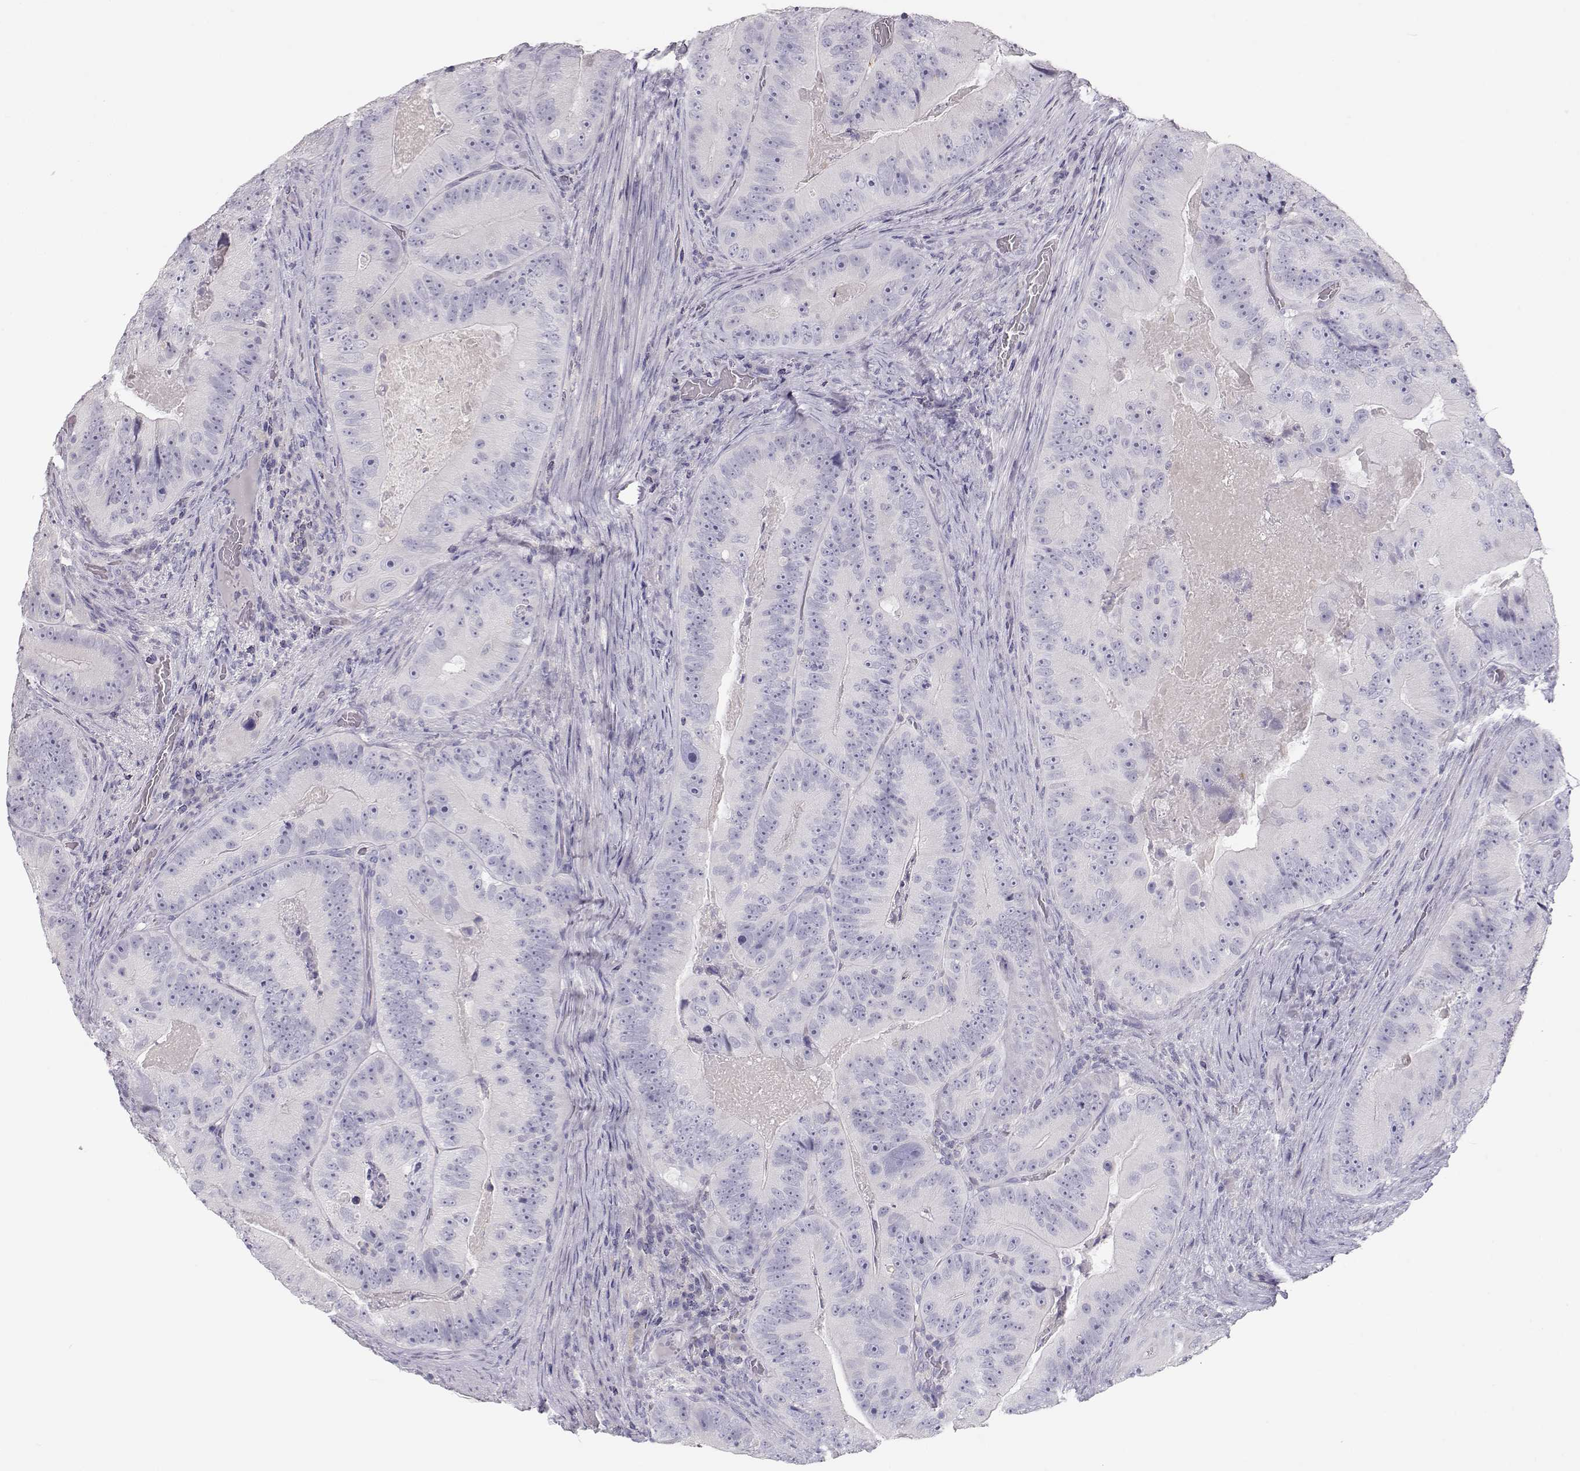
{"staining": {"intensity": "negative", "quantity": "none", "location": "none"}, "tissue": "colorectal cancer", "cell_type": "Tumor cells", "image_type": "cancer", "snomed": [{"axis": "morphology", "description": "Adenocarcinoma, NOS"}, {"axis": "topography", "description": "Colon"}], "caption": "High power microscopy histopathology image of an immunohistochemistry micrograph of colorectal adenocarcinoma, revealing no significant positivity in tumor cells.", "gene": "LEPR", "patient": {"sex": "female", "age": 86}}